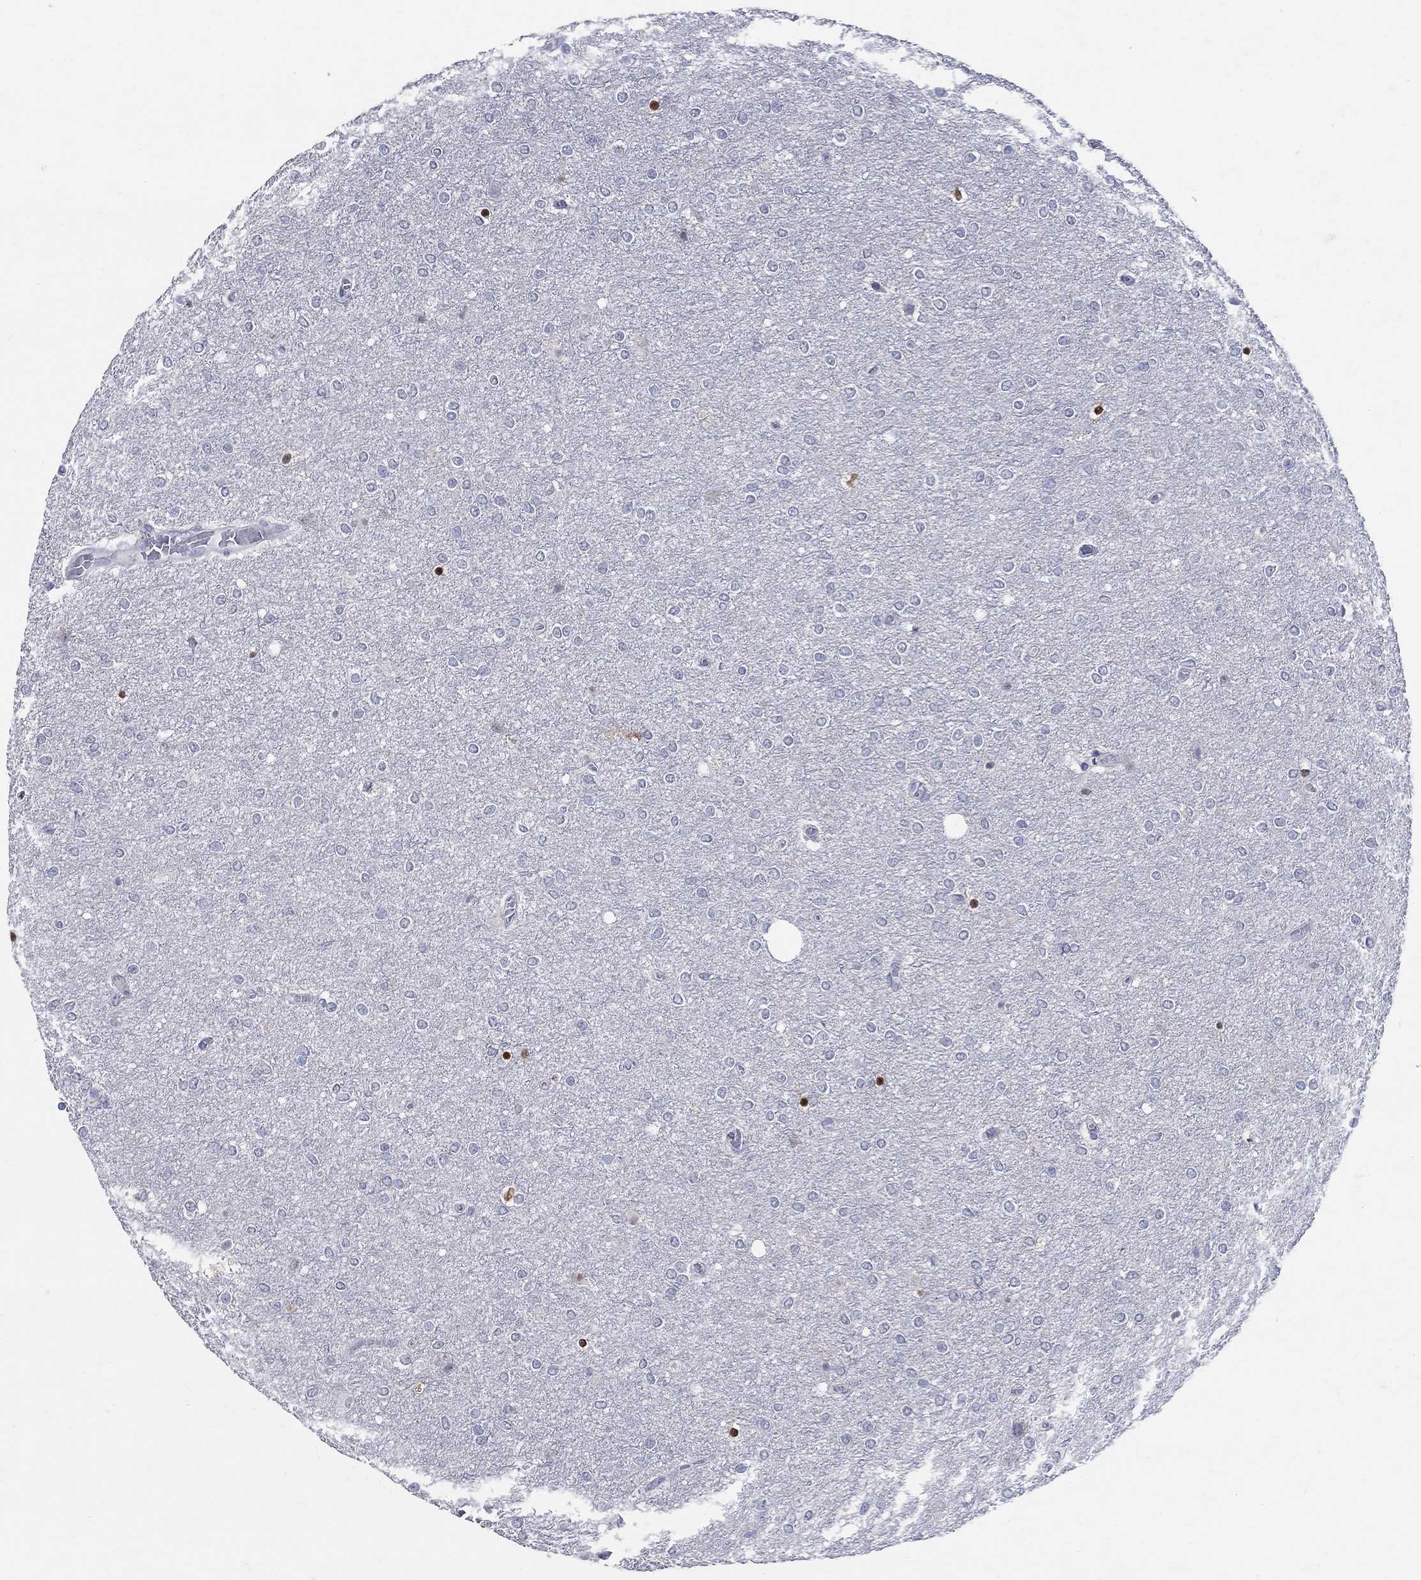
{"staining": {"intensity": "strong", "quantity": "<25%", "location": "nuclear"}, "tissue": "glioma", "cell_type": "Tumor cells", "image_type": "cancer", "snomed": [{"axis": "morphology", "description": "Glioma, malignant, High grade"}, {"axis": "topography", "description": "Brain"}], "caption": "IHC micrograph of neoplastic tissue: human malignant glioma (high-grade) stained using immunohistochemistry demonstrates medium levels of strong protein expression localized specifically in the nuclear of tumor cells, appearing as a nuclear brown color.", "gene": "SOX2", "patient": {"sex": "female", "age": 61}}